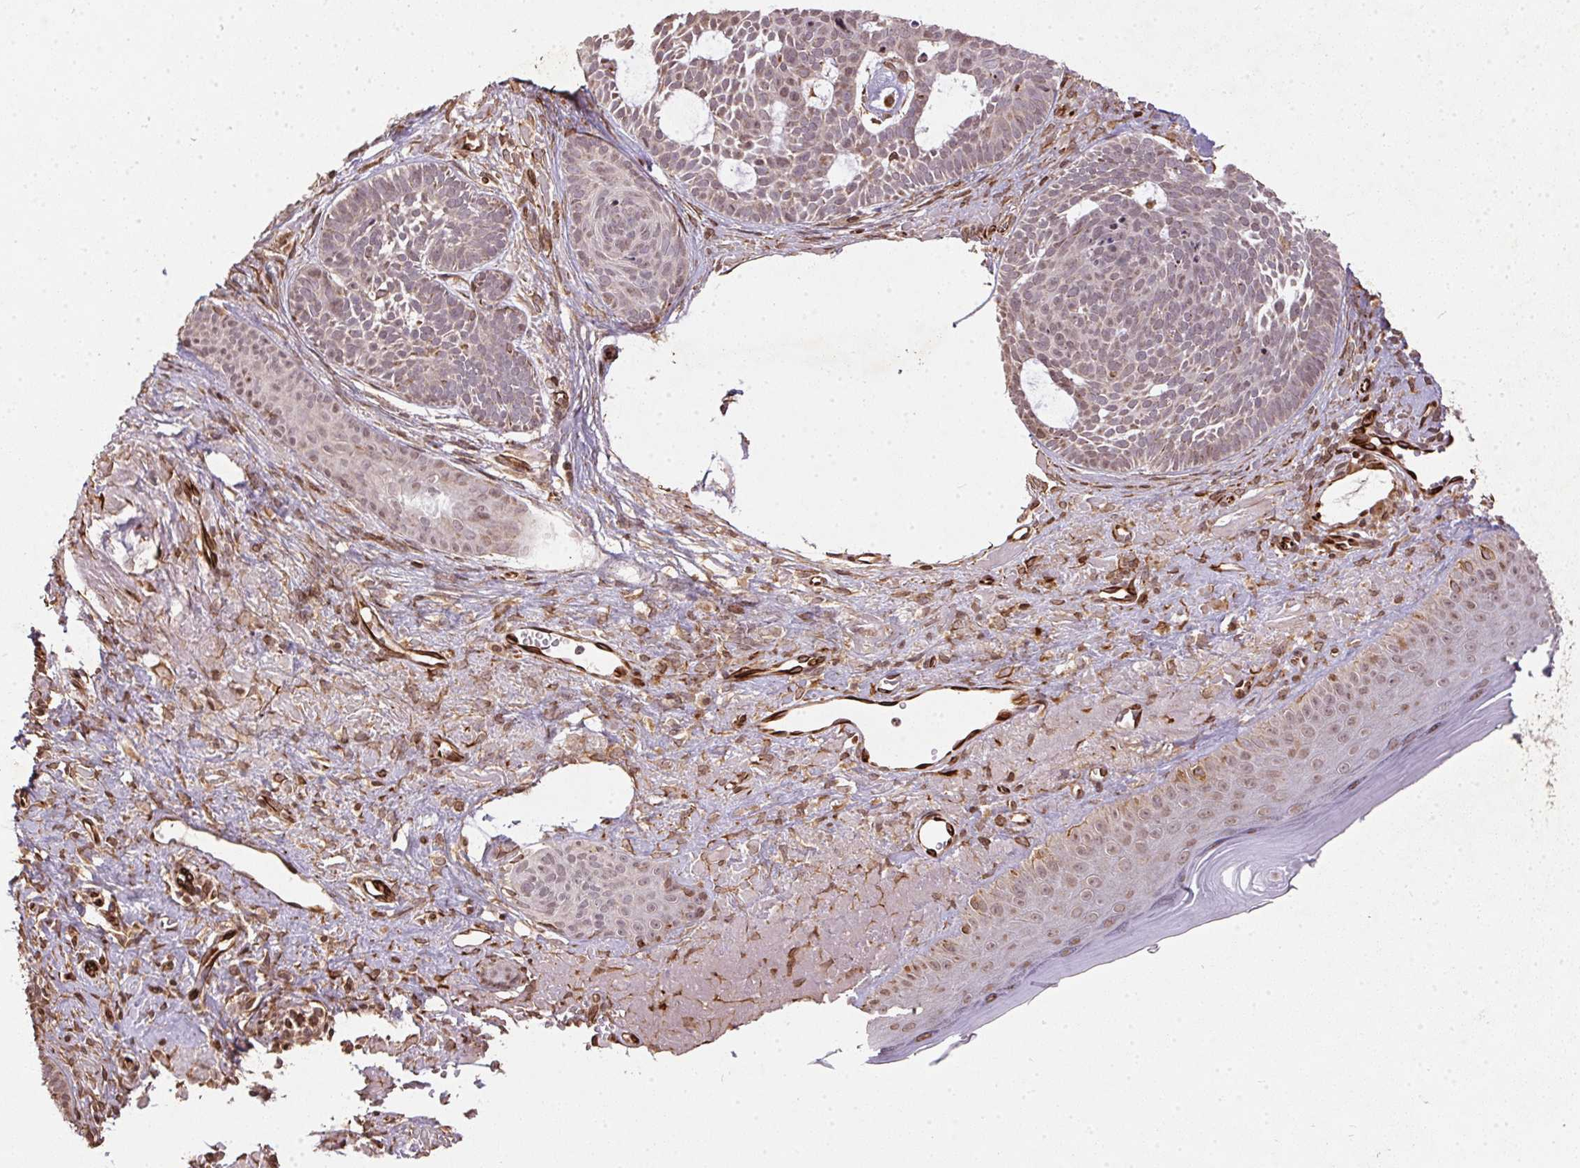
{"staining": {"intensity": "weak", "quantity": ">75%", "location": "cytoplasmic/membranous"}, "tissue": "skin cancer", "cell_type": "Tumor cells", "image_type": "cancer", "snomed": [{"axis": "morphology", "description": "Basal cell carcinoma"}, {"axis": "topography", "description": "Skin"}], "caption": "Skin basal cell carcinoma stained with DAB (3,3'-diaminobenzidine) immunohistochemistry (IHC) demonstrates low levels of weak cytoplasmic/membranous positivity in approximately >75% of tumor cells.", "gene": "SPRED2", "patient": {"sex": "male", "age": 81}}